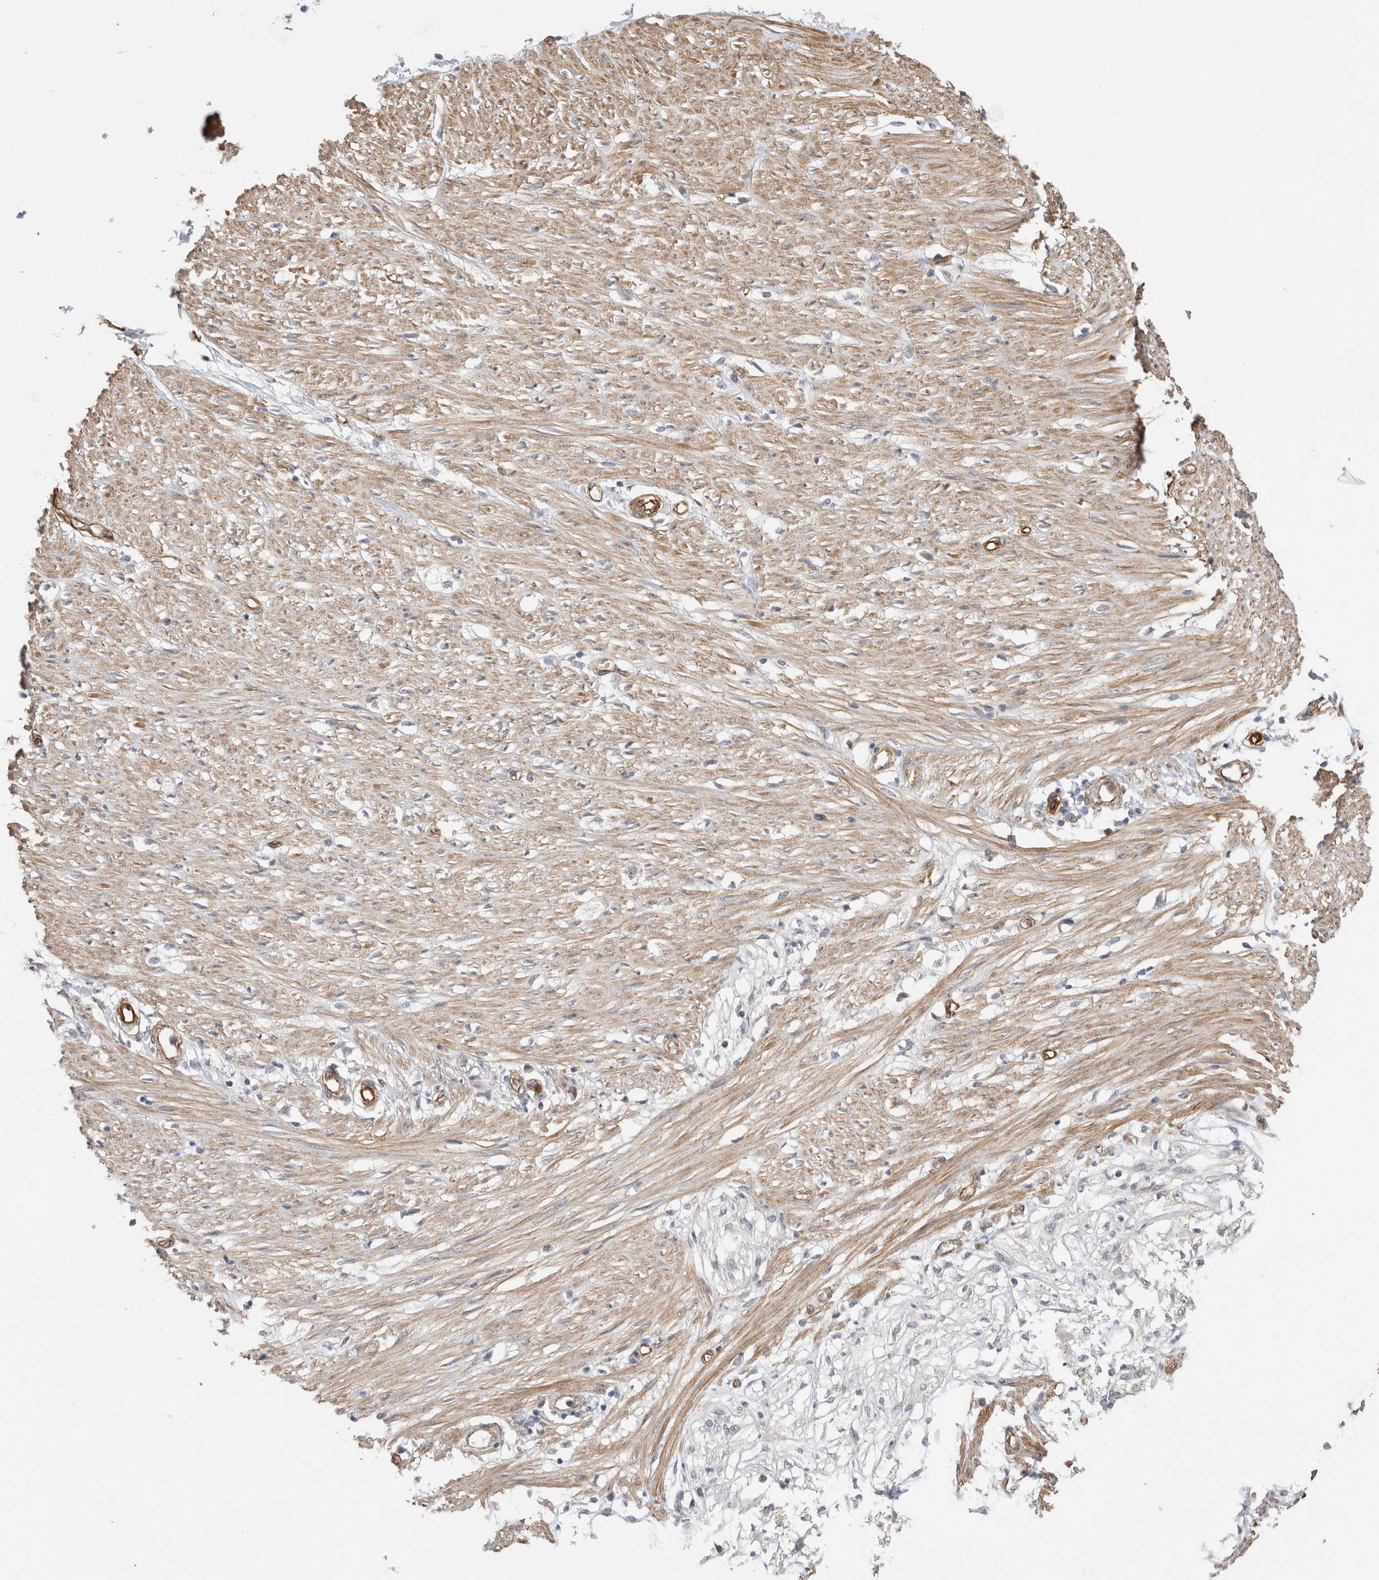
{"staining": {"intensity": "moderate", "quantity": ">75%", "location": "cytoplasmic/membranous"}, "tissue": "adipose tissue", "cell_type": "Adipocytes", "image_type": "normal", "snomed": [{"axis": "morphology", "description": "Normal tissue, NOS"}, {"axis": "morphology", "description": "Adenocarcinoma, NOS"}, {"axis": "topography", "description": "Colon"}, {"axis": "topography", "description": "Peripheral nerve tissue"}], "caption": "Normal adipose tissue exhibits moderate cytoplasmic/membranous staining in approximately >75% of adipocytes.", "gene": "CAAP1", "patient": {"sex": "male", "age": 14}}